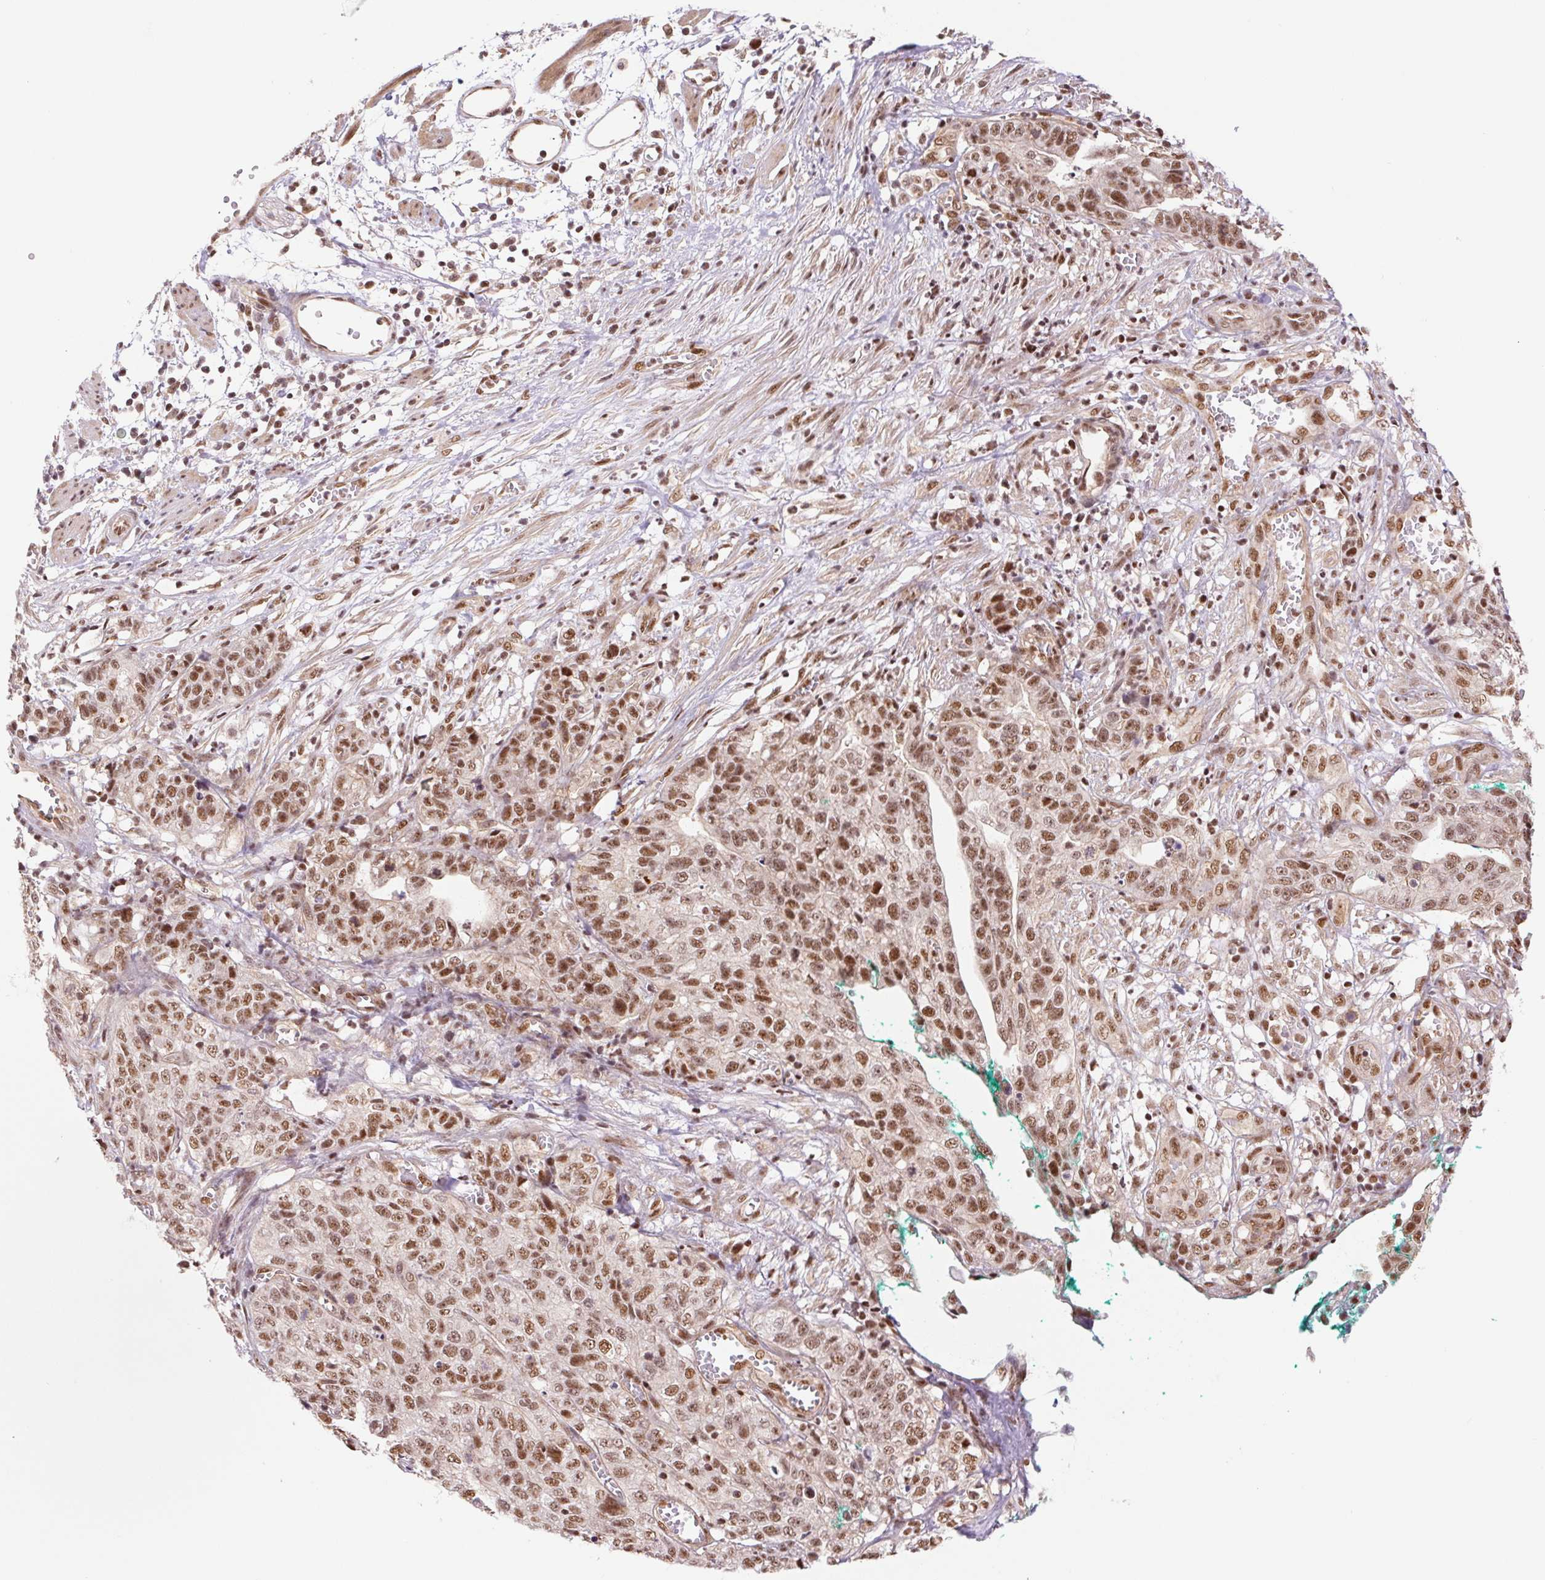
{"staining": {"intensity": "moderate", "quantity": ">75%", "location": "nuclear"}, "tissue": "stomach cancer", "cell_type": "Tumor cells", "image_type": "cancer", "snomed": [{"axis": "morphology", "description": "Adenocarcinoma, NOS"}, {"axis": "topography", "description": "Stomach, upper"}], "caption": "DAB (3,3'-diaminobenzidine) immunohistochemical staining of human stomach cancer (adenocarcinoma) shows moderate nuclear protein expression in about >75% of tumor cells. (brown staining indicates protein expression, while blue staining denotes nuclei).", "gene": "CWC25", "patient": {"sex": "female", "age": 67}}